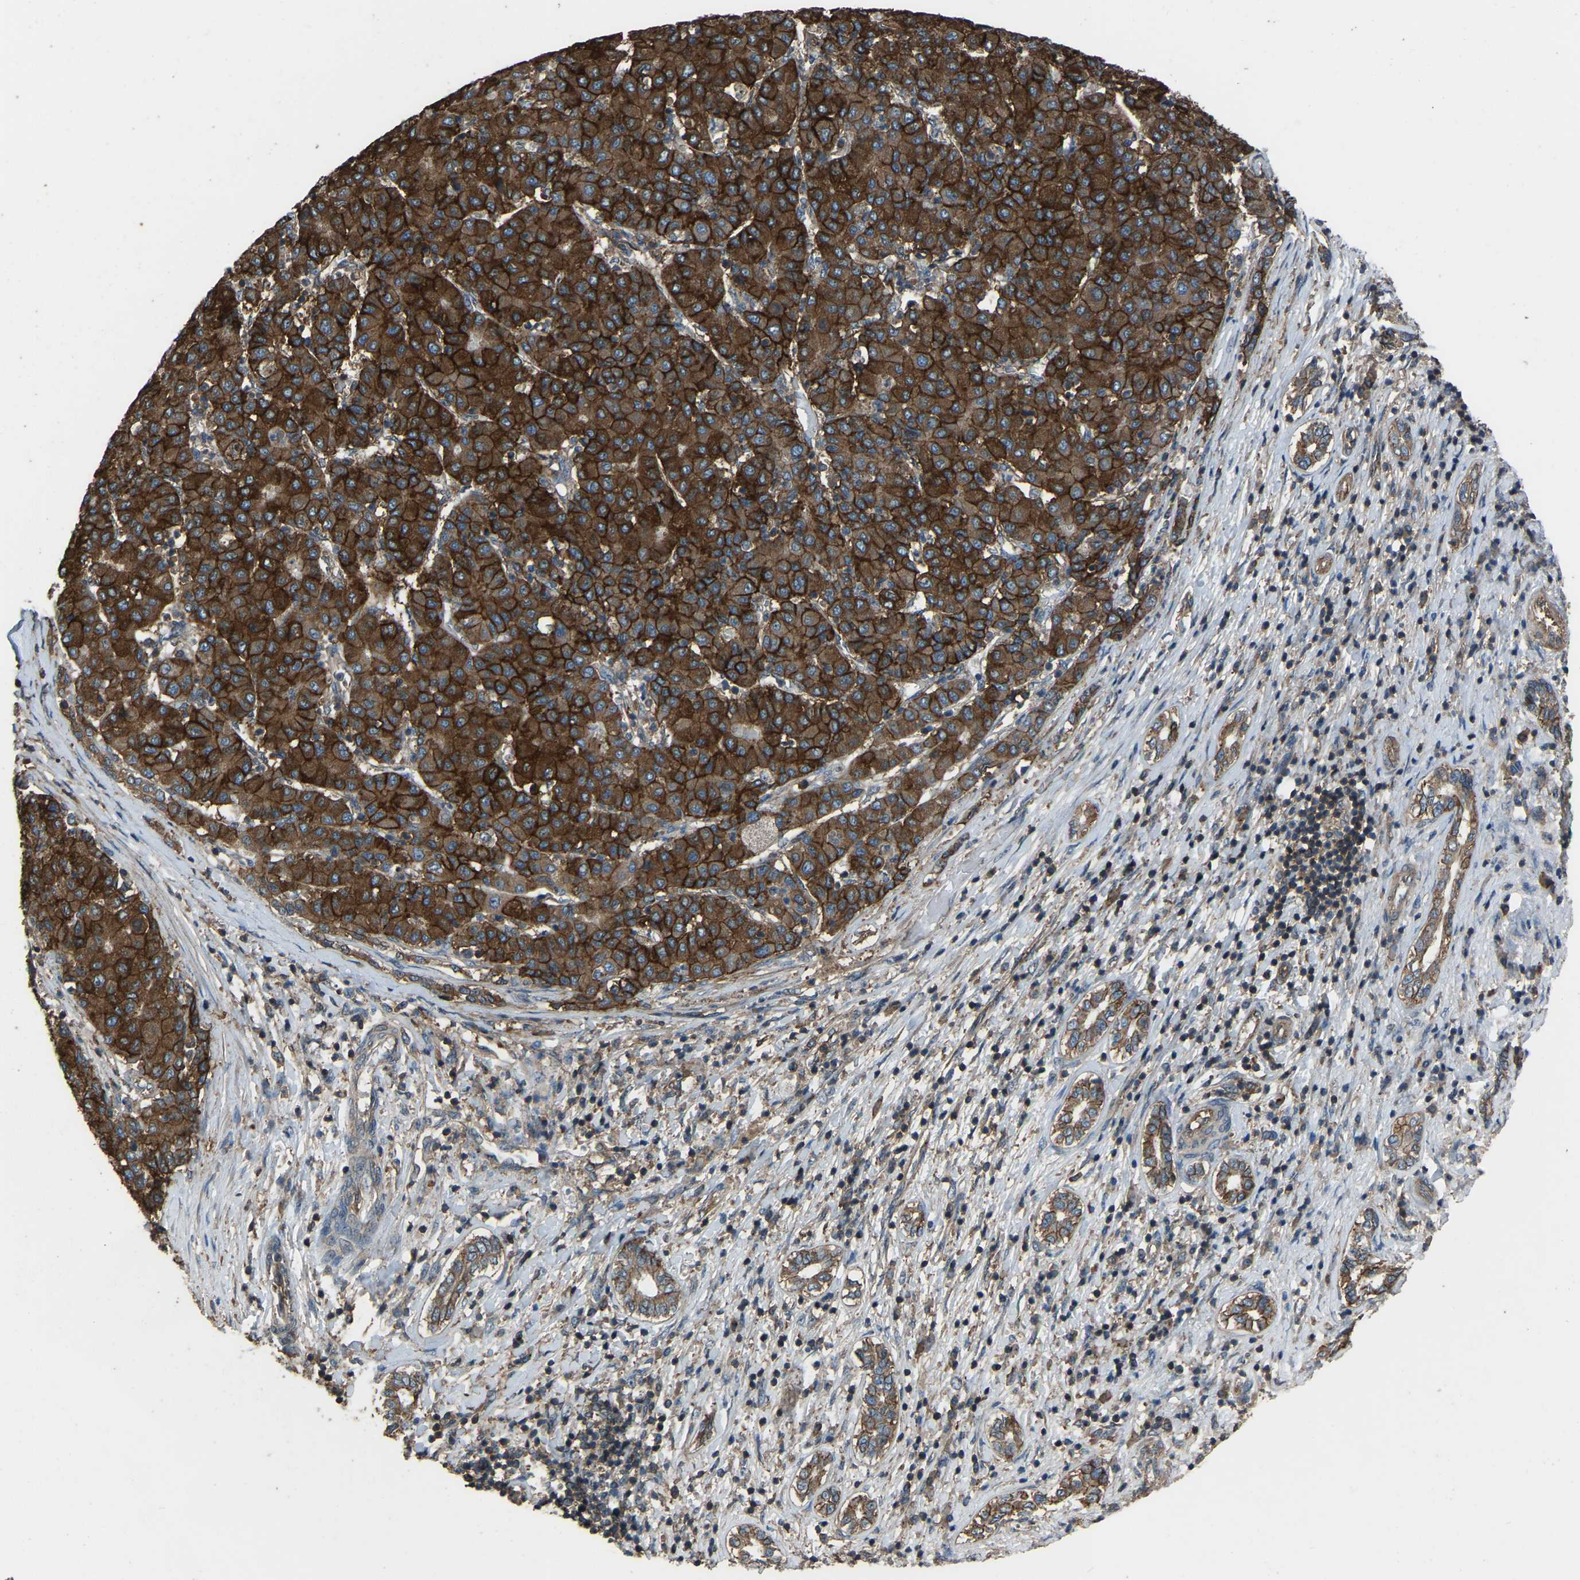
{"staining": {"intensity": "strong", "quantity": ">75%", "location": "cytoplasmic/membranous"}, "tissue": "liver cancer", "cell_type": "Tumor cells", "image_type": "cancer", "snomed": [{"axis": "morphology", "description": "Carcinoma, Hepatocellular, NOS"}, {"axis": "topography", "description": "Liver"}], "caption": "Liver hepatocellular carcinoma stained for a protein demonstrates strong cytoplasmic/membranous positivity in tumor cells.", "gene": "SLC4A2", "patient": {"sex": "male", "age": 65}}